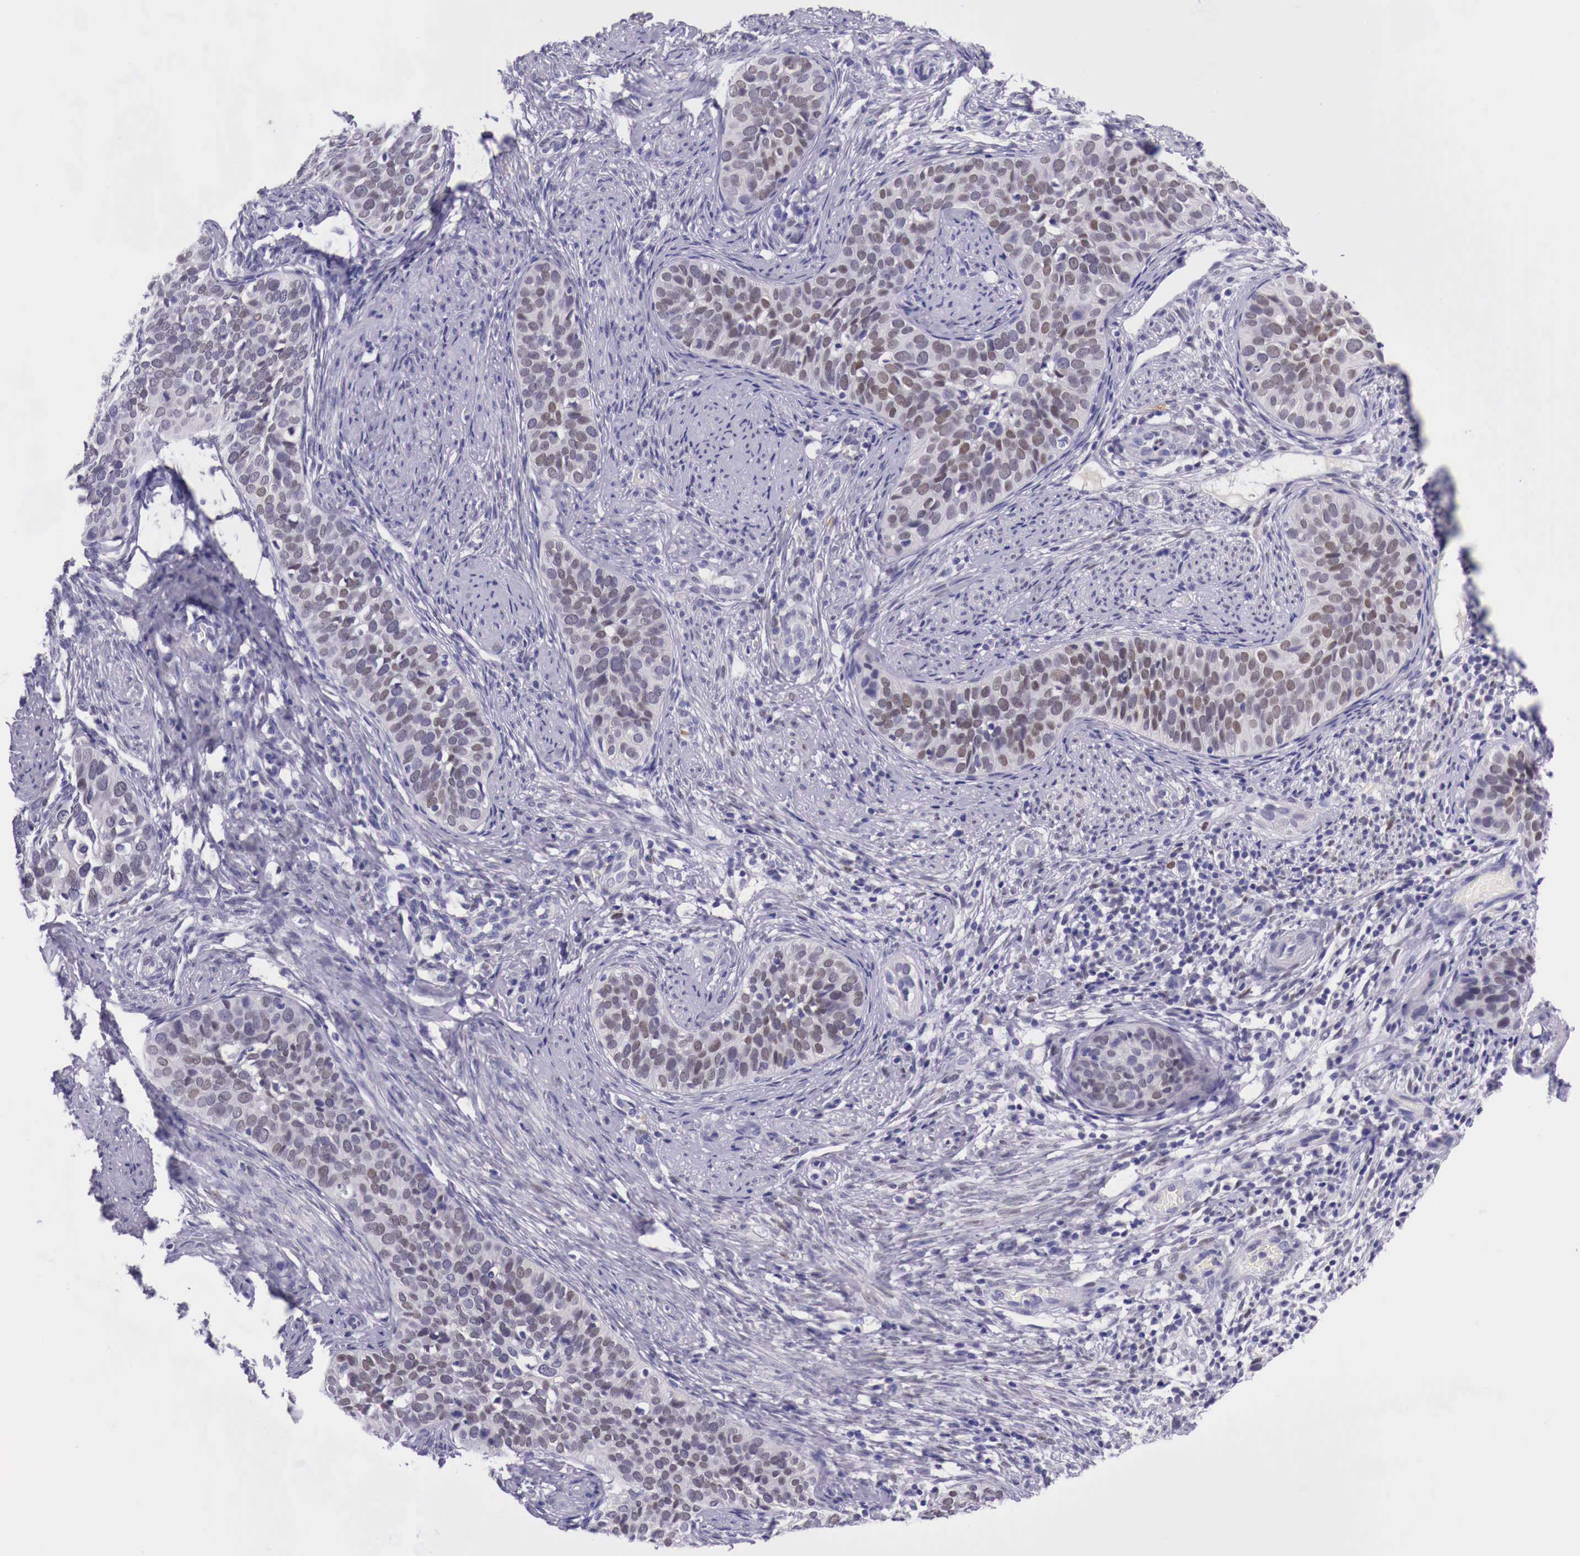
{"staining": {"intensity": "negative", "quantity": "none", "location": "none"}, "tissue": "cervical cancer", "cell_type": "Tumor cells", "image_type": "cancer", "snomed": [{"axis": "morphology", "description": "Squamous cell carcinoma, NOS"}, {"axis": "topography", "description": "Cervix"}], "caption": "High power microscopy image of an immunohistochemistry (IHC) micrograph of squamous cell carcinoma (cervical), revealing no significant expression in tumor cells. (DAB (3,3'-diaminobenzidine) immunohistochemistry (IHC) with hematoxylin counter stain).", "gene": "BCL6", "patient": {"sex": "female", "age": 31}}